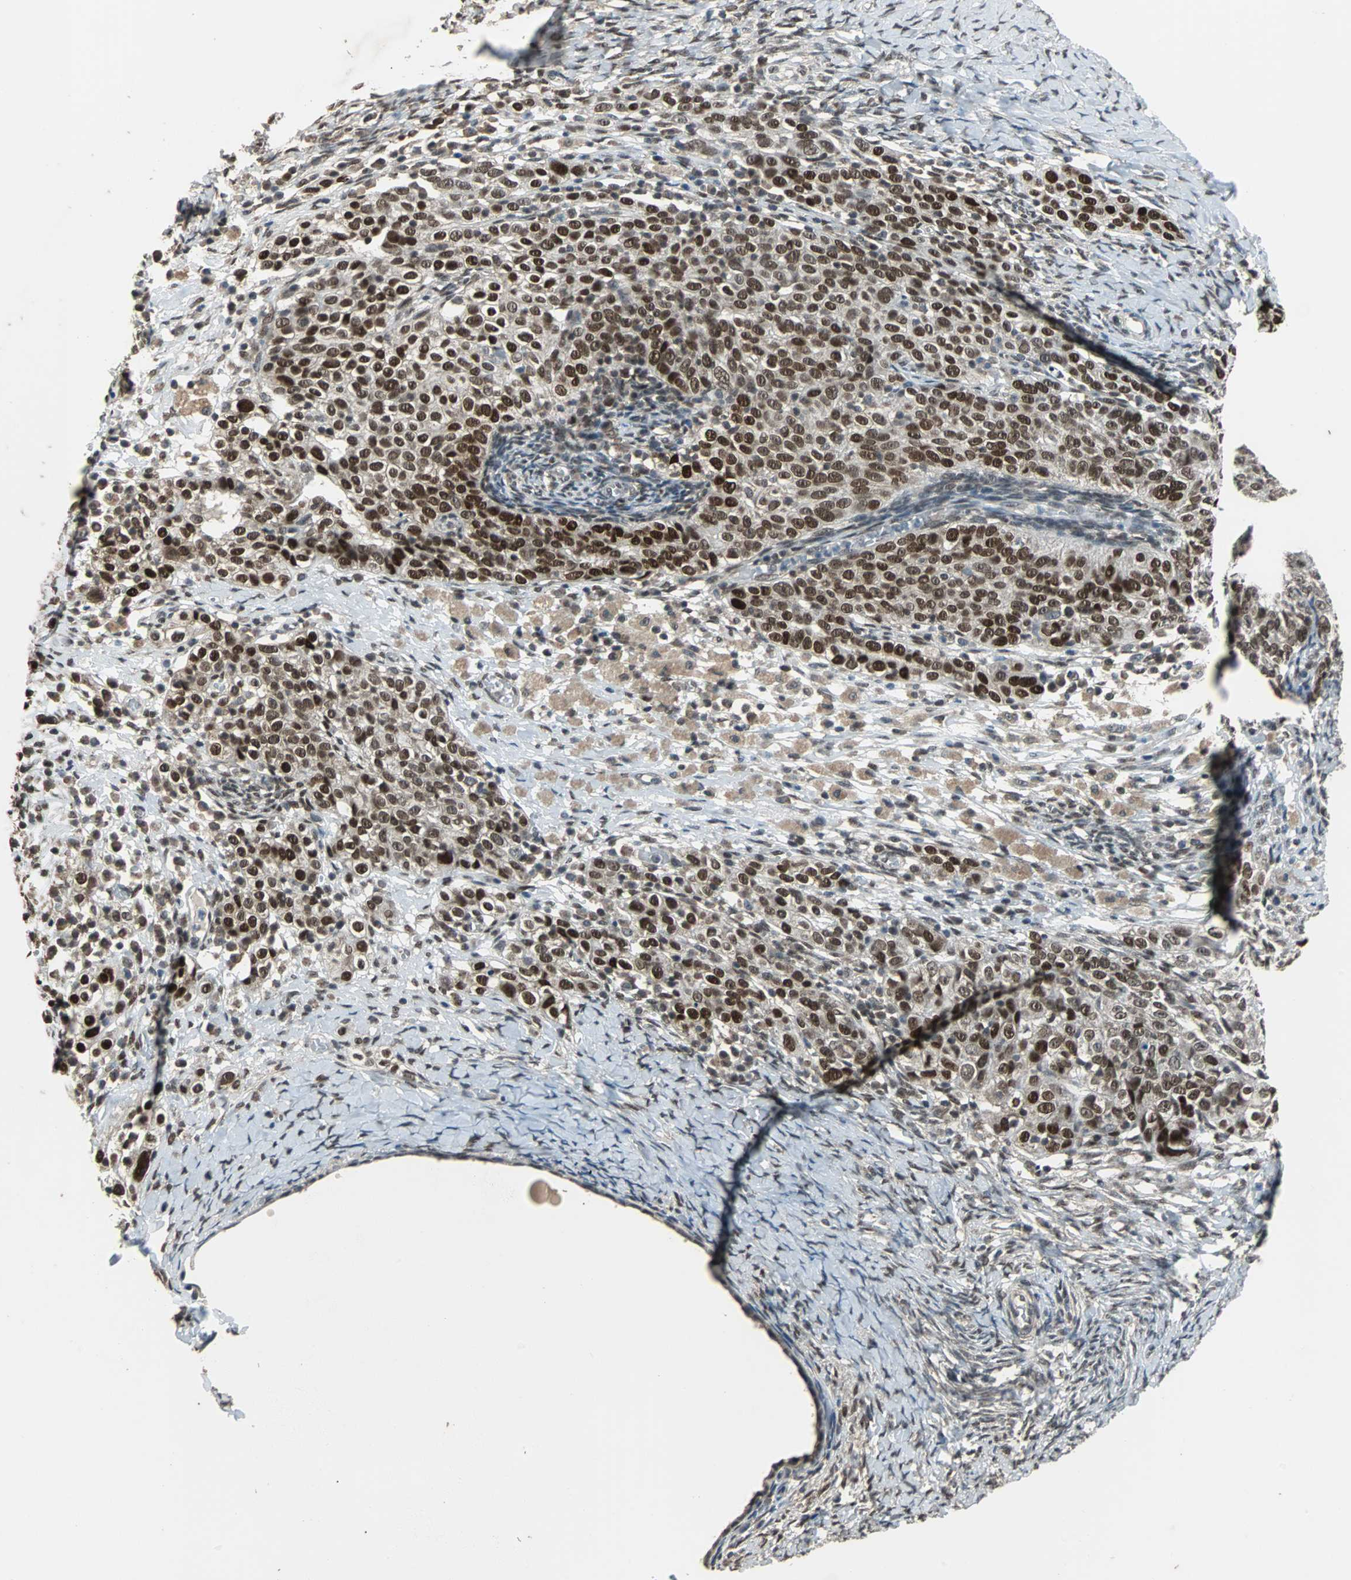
{"staining": {"intensity": "strong", "quantity": ">75%", "location": "nuclear"}, "tissue": "ovarian cancer", "cell_type": "Tumor cells", "image_type": "cancer", "snomed": [{"axis": "morphology", "description": "Normal tissue, NOS"}, {"axis": "morphology", "description": "Cystadenocarcinoma, serous, NOS"}, {"axis": "topography", "description": "Ovary"}], "caption": "This is an image of immunohistochemistry (IHC) staining of ovarian cancer (serous cystadenocarcinoma), which shows strong positivity in the nuclear of tumor cells.", "gene": "ZHX2", "patient": {"sex": "female", "age": 62}}